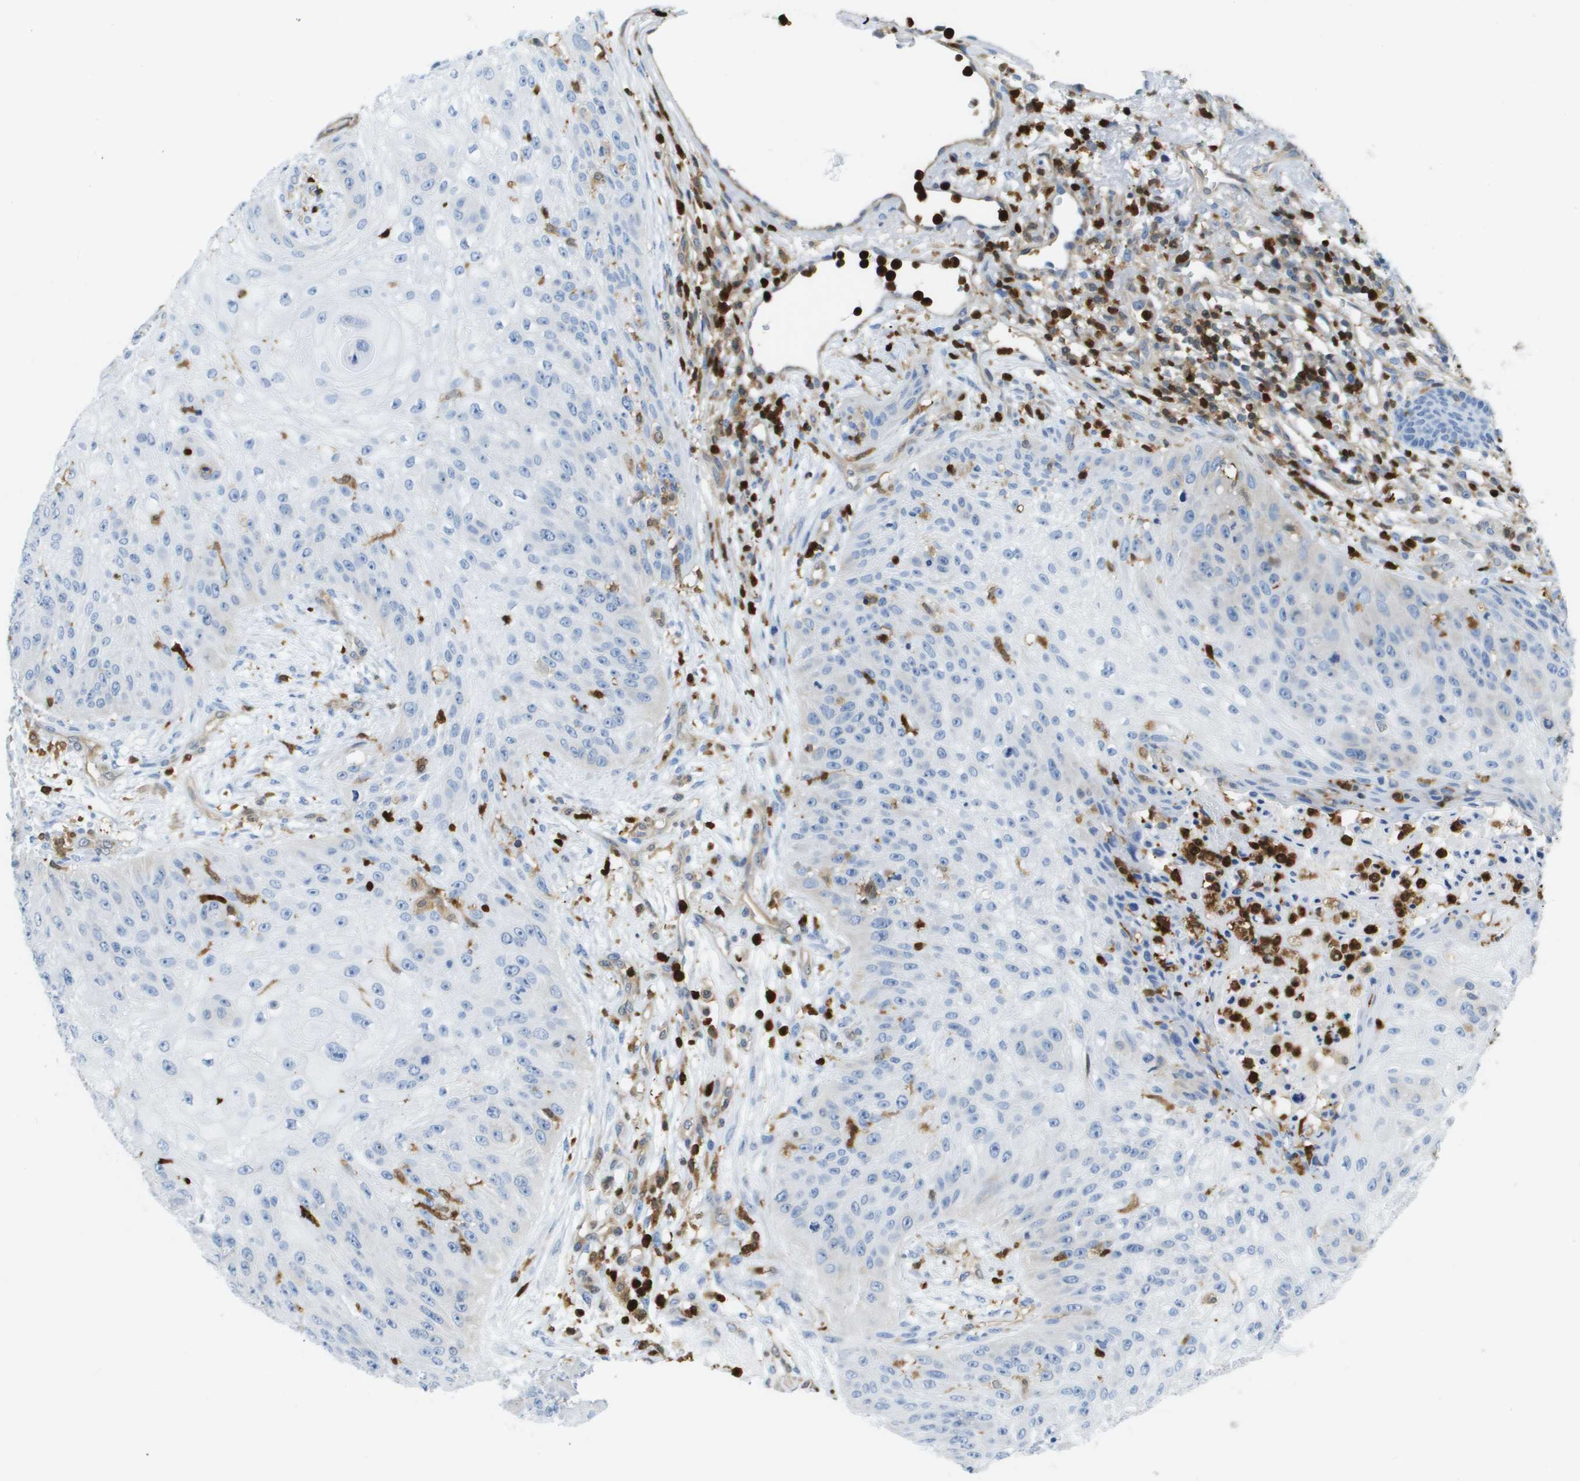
{"staining": {"intensity": "negative", "quantity": "none", "location": "none"}, "tissue": "skin cancer", "cell_type": "Tumor cells", "image_type": "cancer", "snomed": [{"axis": "morphology", "description": "Squamous cell carcinoma, NOS"}, {"axis": "topography", "description": "Skin"}], "caption": "Histopathology image shows no protein positivity in tumor cells of skin cancer (squamous cell carcinoma) tissue.", "gene": "DOCK5", "patient": {"sex": "female", "age": 80}}